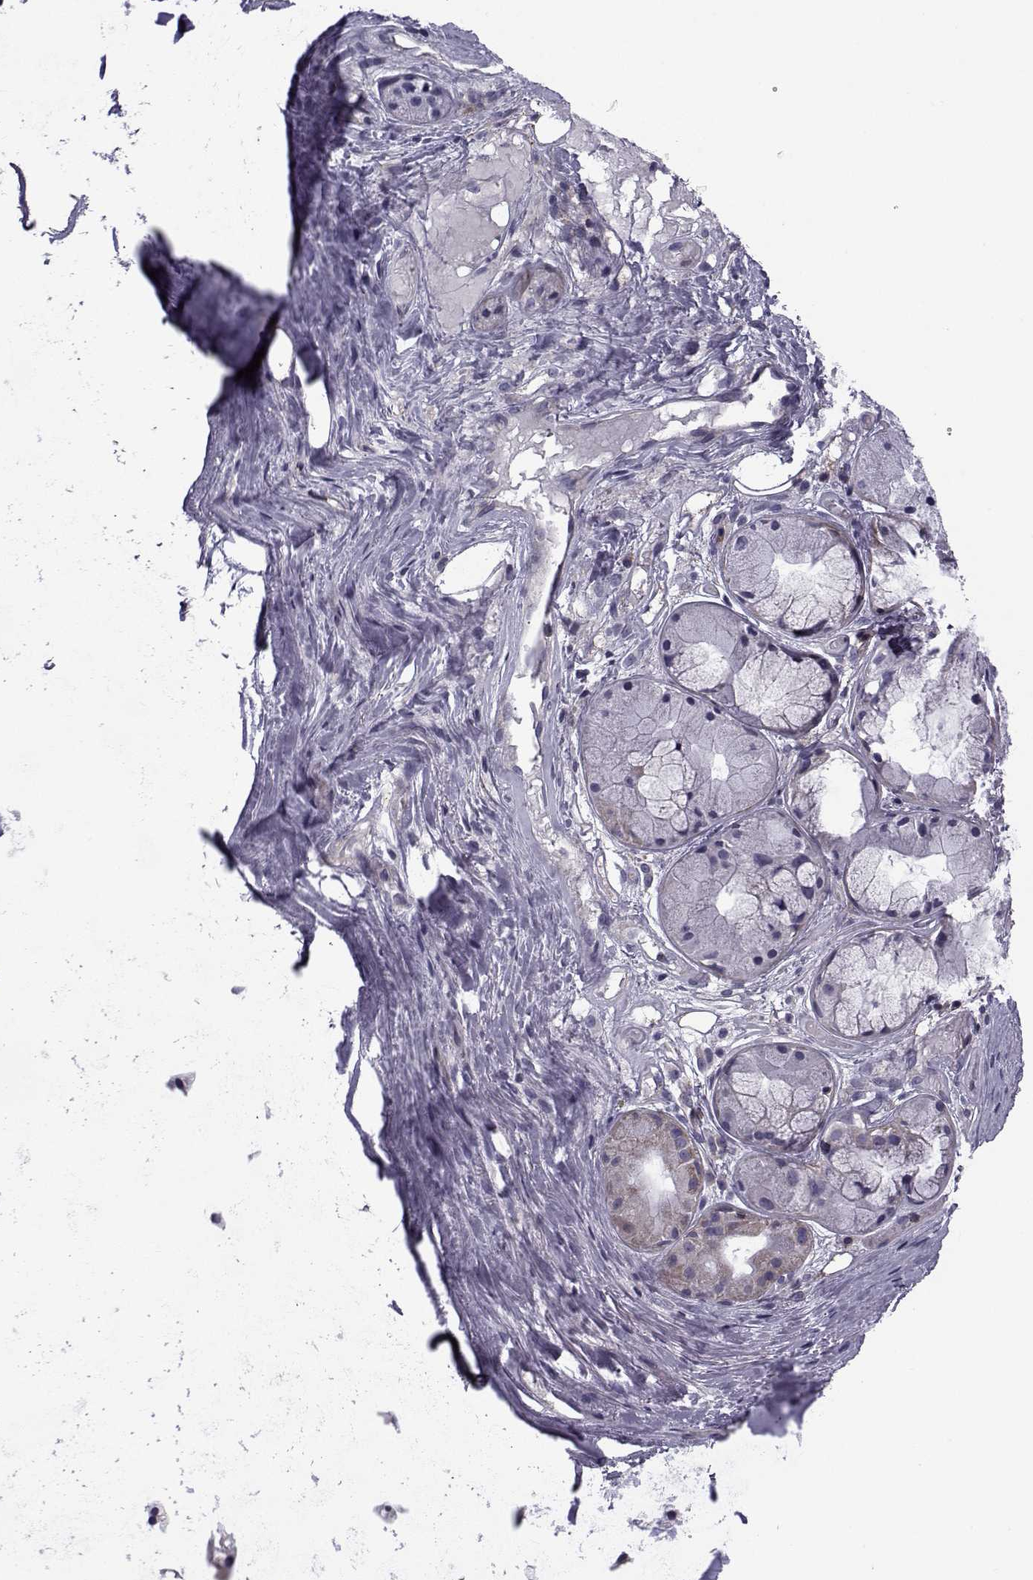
{"staining": {"intensity": "negative", "quantity": "none", "location": "none"}, "tissue": "soft tissue", "cell_type": "Chondrocytes", "image_type": "normal", "snomed": [{"axis": "morphology", "description": "Normal tissue, NOS"}, {"axis": "topography", "description": "Cartilage tissue"}], "caption": "Histopathology image shows no protein positivity in chondrocytes of normal soft tissue.", "gene": "LRRC27", "patient": {"sex": "male", "age": 62}}